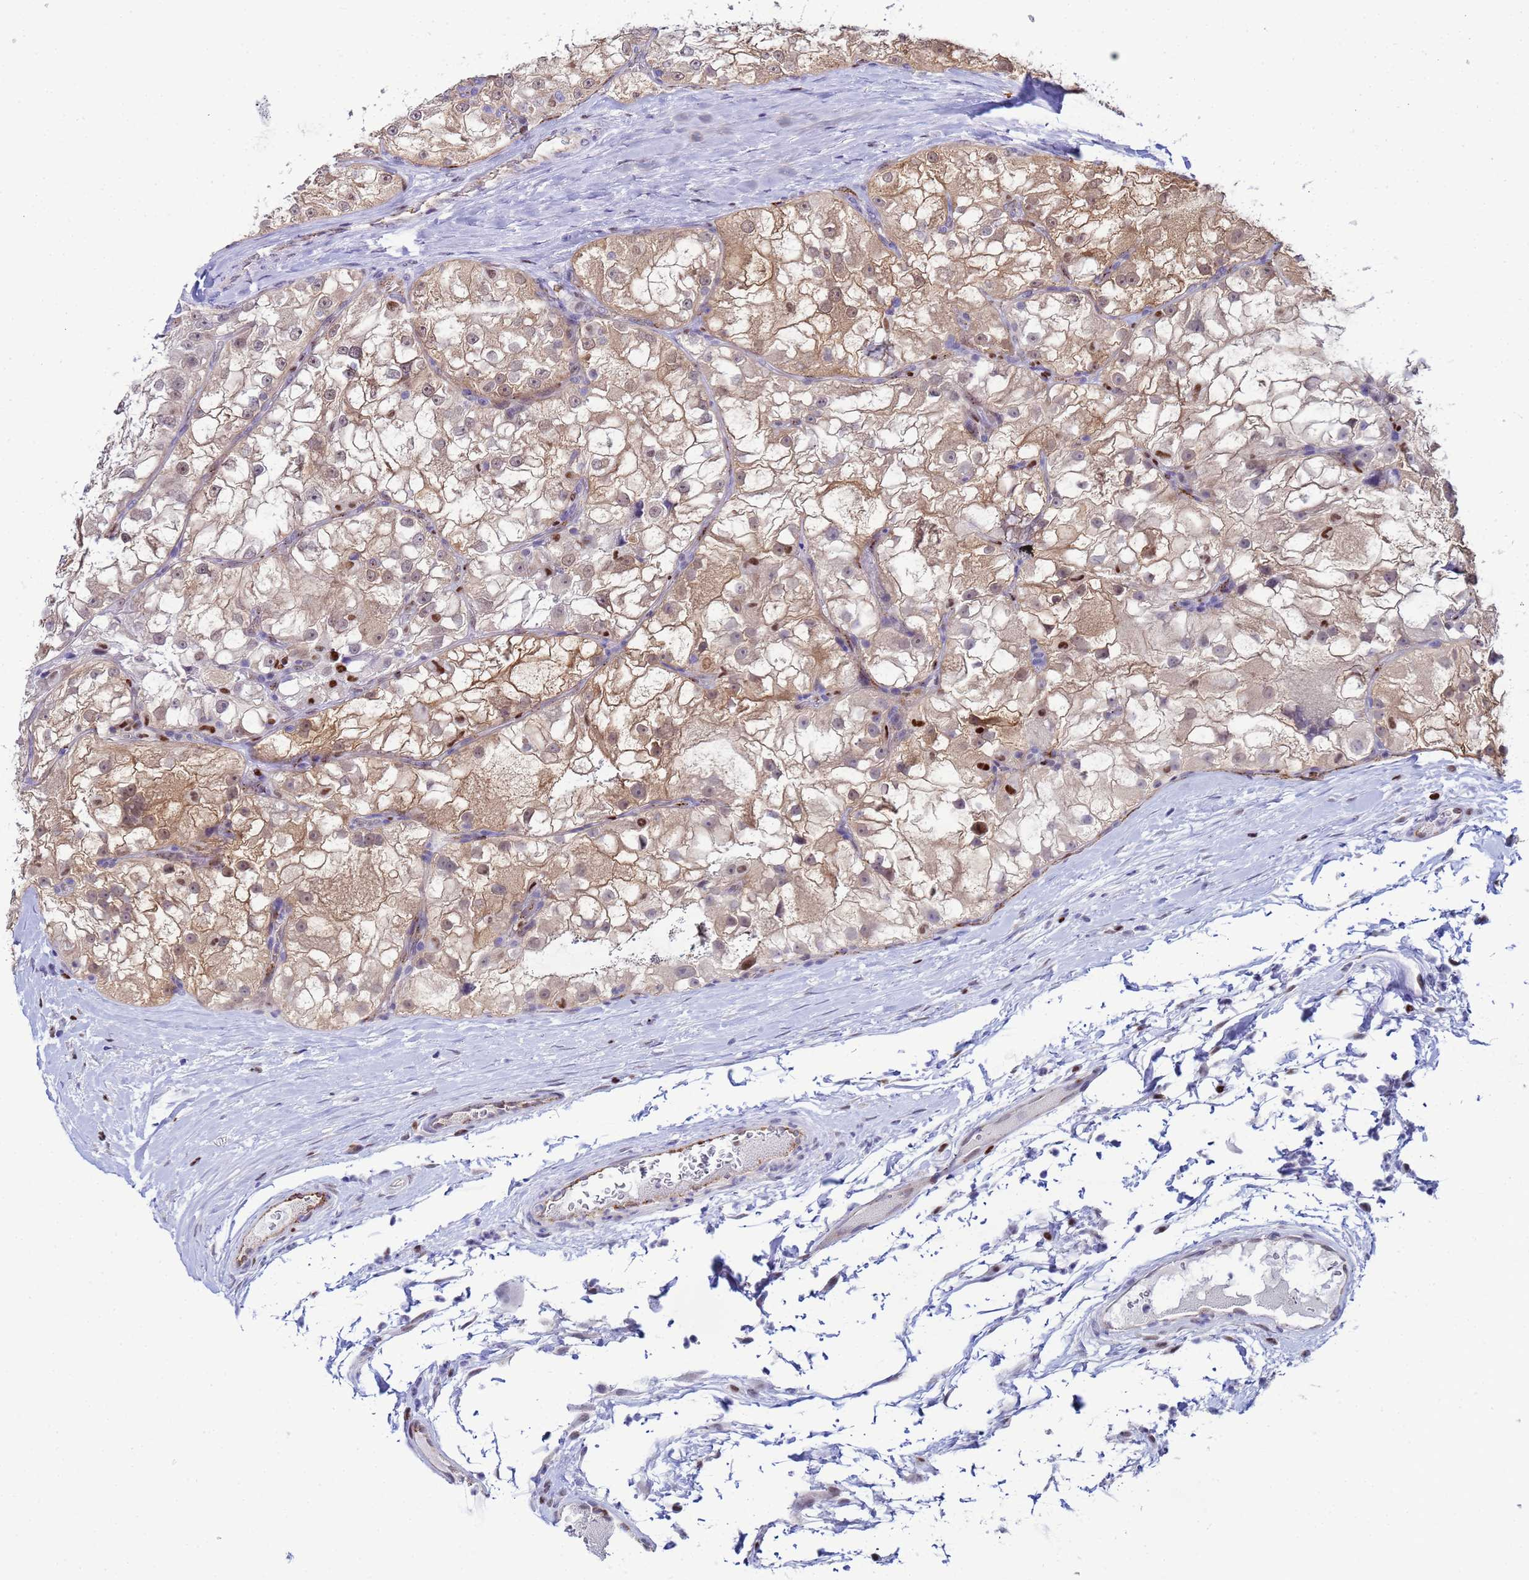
{"staining": {"intensity": "moderate", "quantity": ">75%", "location": "cytoplasmic/membranous"}, "tissue": "renal cancer", "cell_type": "Tumor cells", "image_type": "cancer", "snomed": [{"axis": "morphology", "description": "Adenocarcinoma, NOS"}, {"axis": "topography", "description": "Kidney"}], "caption": "Immunohistochemical staining of adenocarcinoma (renal) displays moderate cytoplasmic/membranous protein staining in approximately >75% of tumor cells.", "gene": "SLC25A37", "patient": {"sex": "female", "age": 72}}